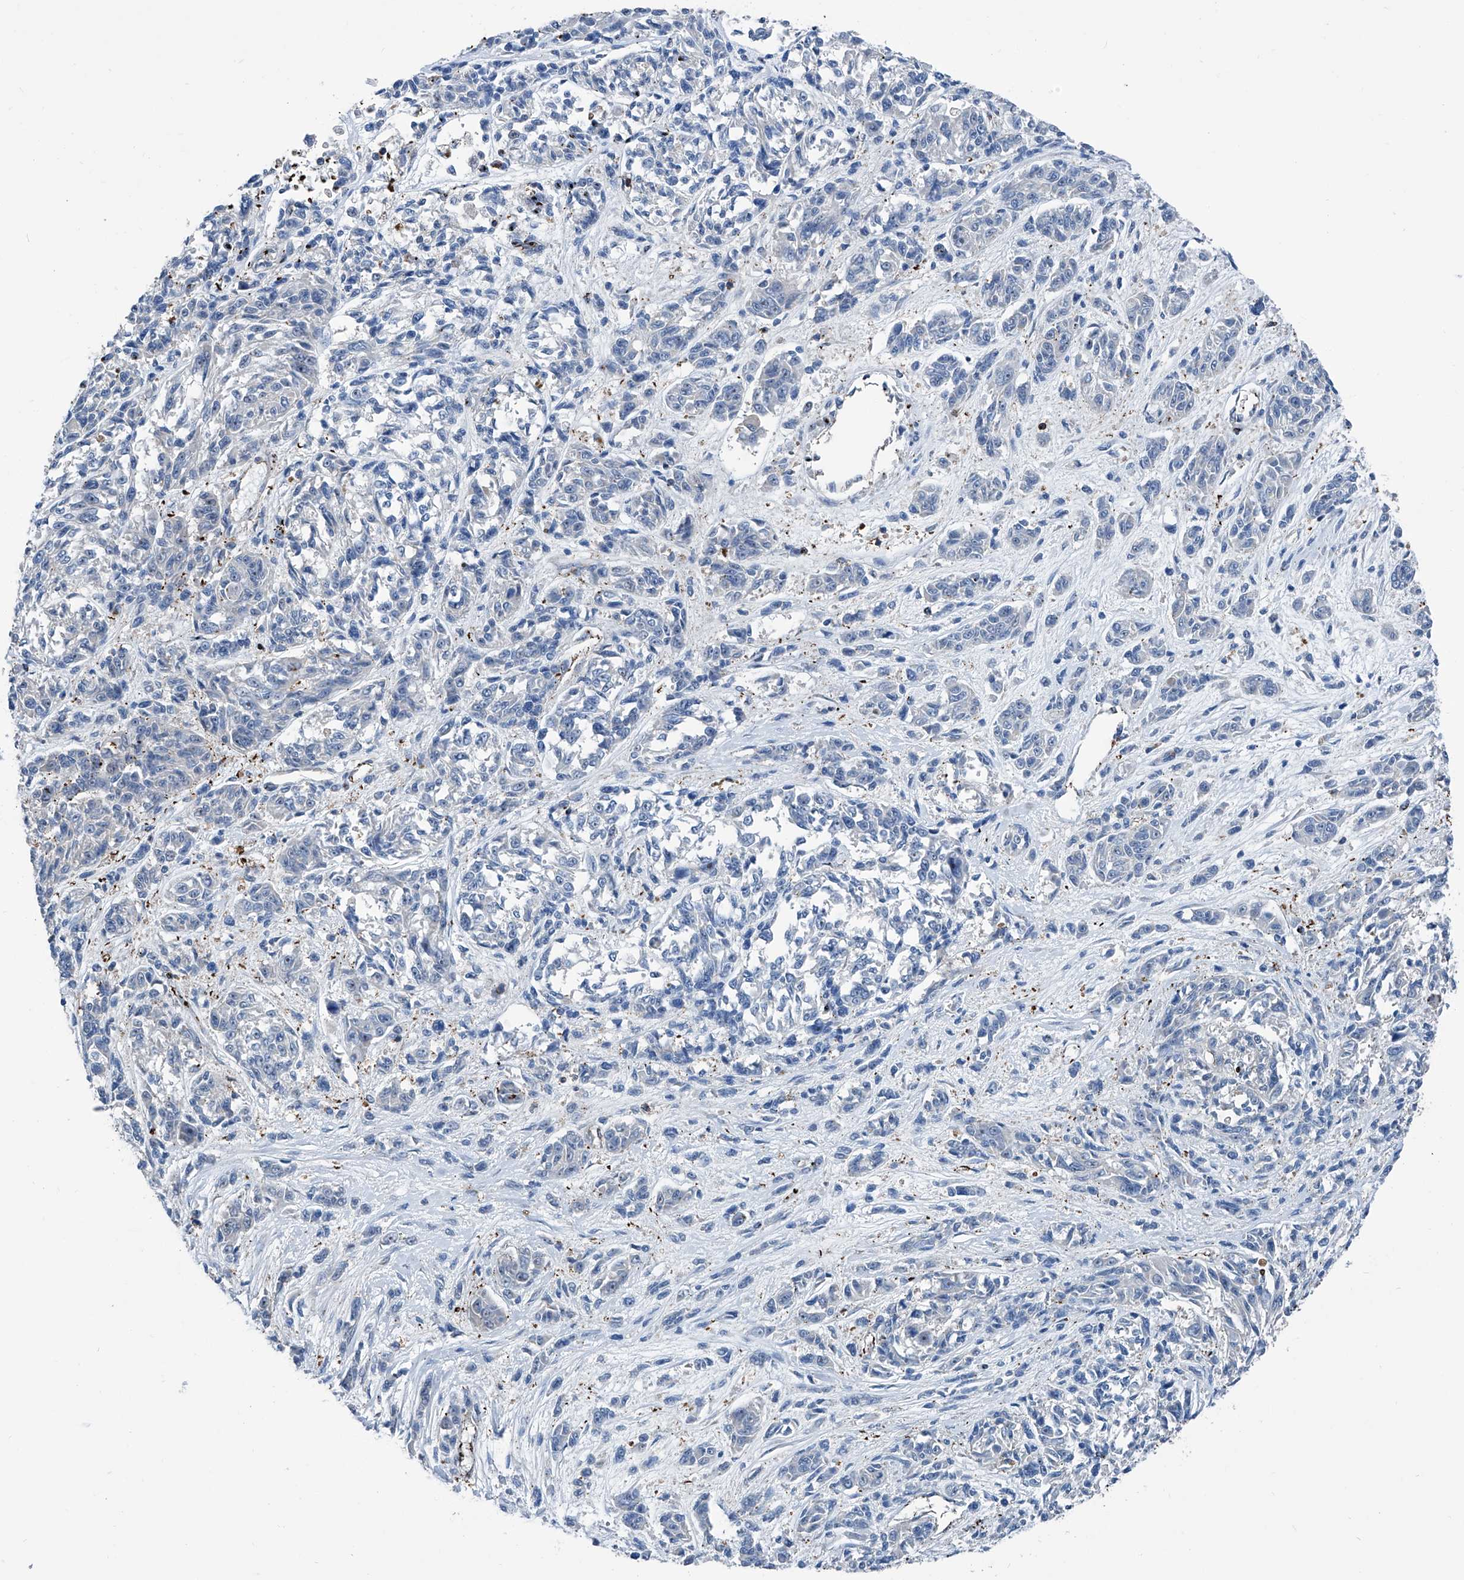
{"staining": {"intensity": "negative", "quantity": "none", "location": "none"}, "tissue": "melanoma", "cell_type": "Tumor cells", "image_type": "cancer", "snomed": [{"axis": "morphology", "description": "Malignant melanoma, NOS"}, {"axis": "topography", "description": "Skin"}], "caption": "Immunohistochemistry of human malignant melanoma reveals no positivity in tumor cells. (DAB immunohistochemistry (IHC) with hematoxylin counter stain).", "gene": "ZNF484", "patient": {"sex": "male", "age": 53}}